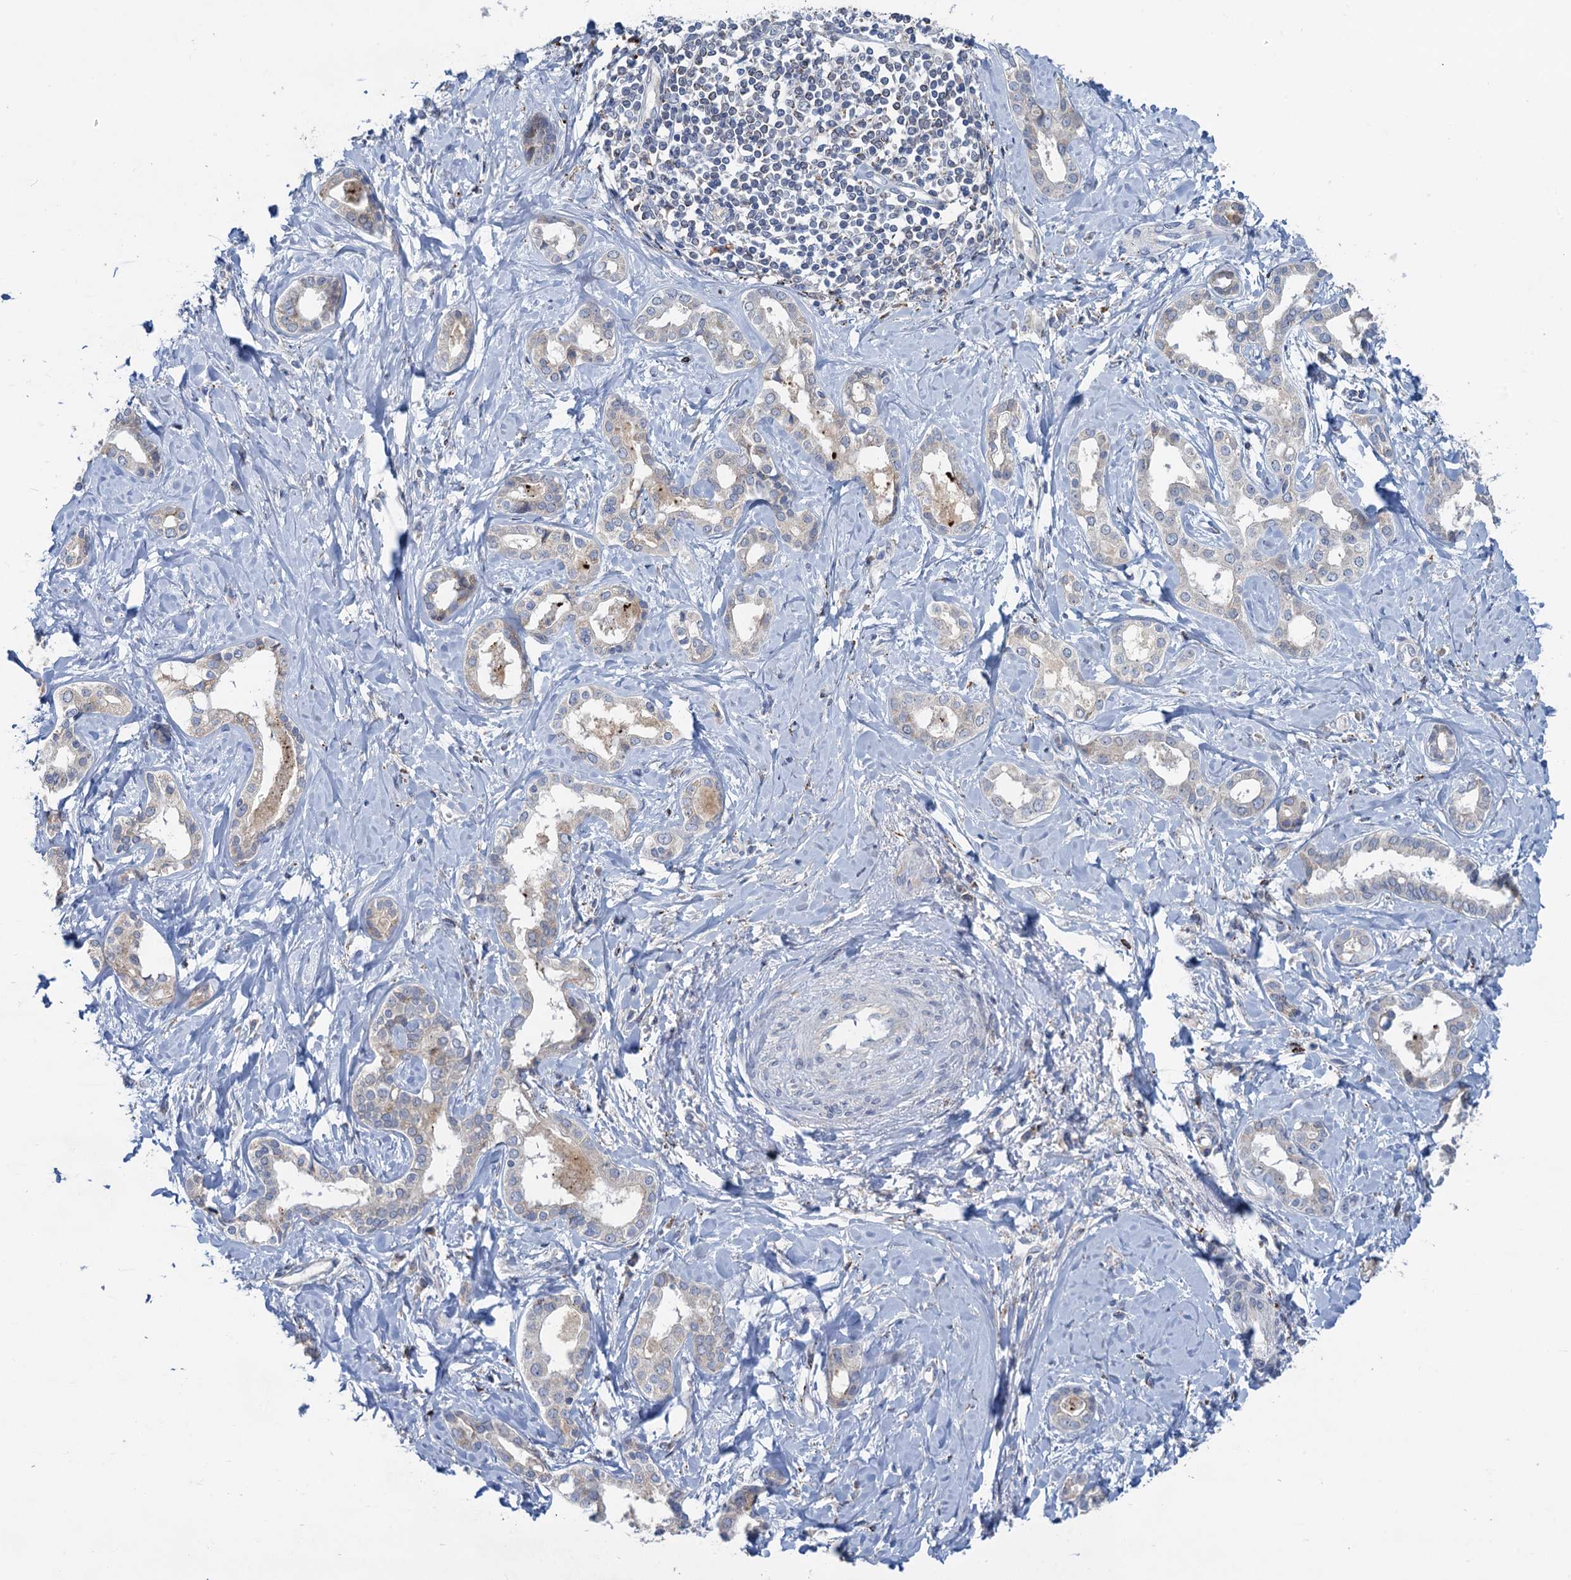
{"staining": {"intensity": "negative", "quantity": "none", "location": "none"}, "tissue": "liver cancer", "cell_type": "Tumor cells", "image_type": "cancer", "snomed": [{"axis": "morphology", "description": "Cholangiocarcinoma"}, {"axis": "topography", "description": "Liver"}], "caption": "Immunohistochemistry (IHC) of liver cancer exhibits no expression in tumor cells.", "gene": "ANKS3", "patient": {"sex": "female", "age": 77}}